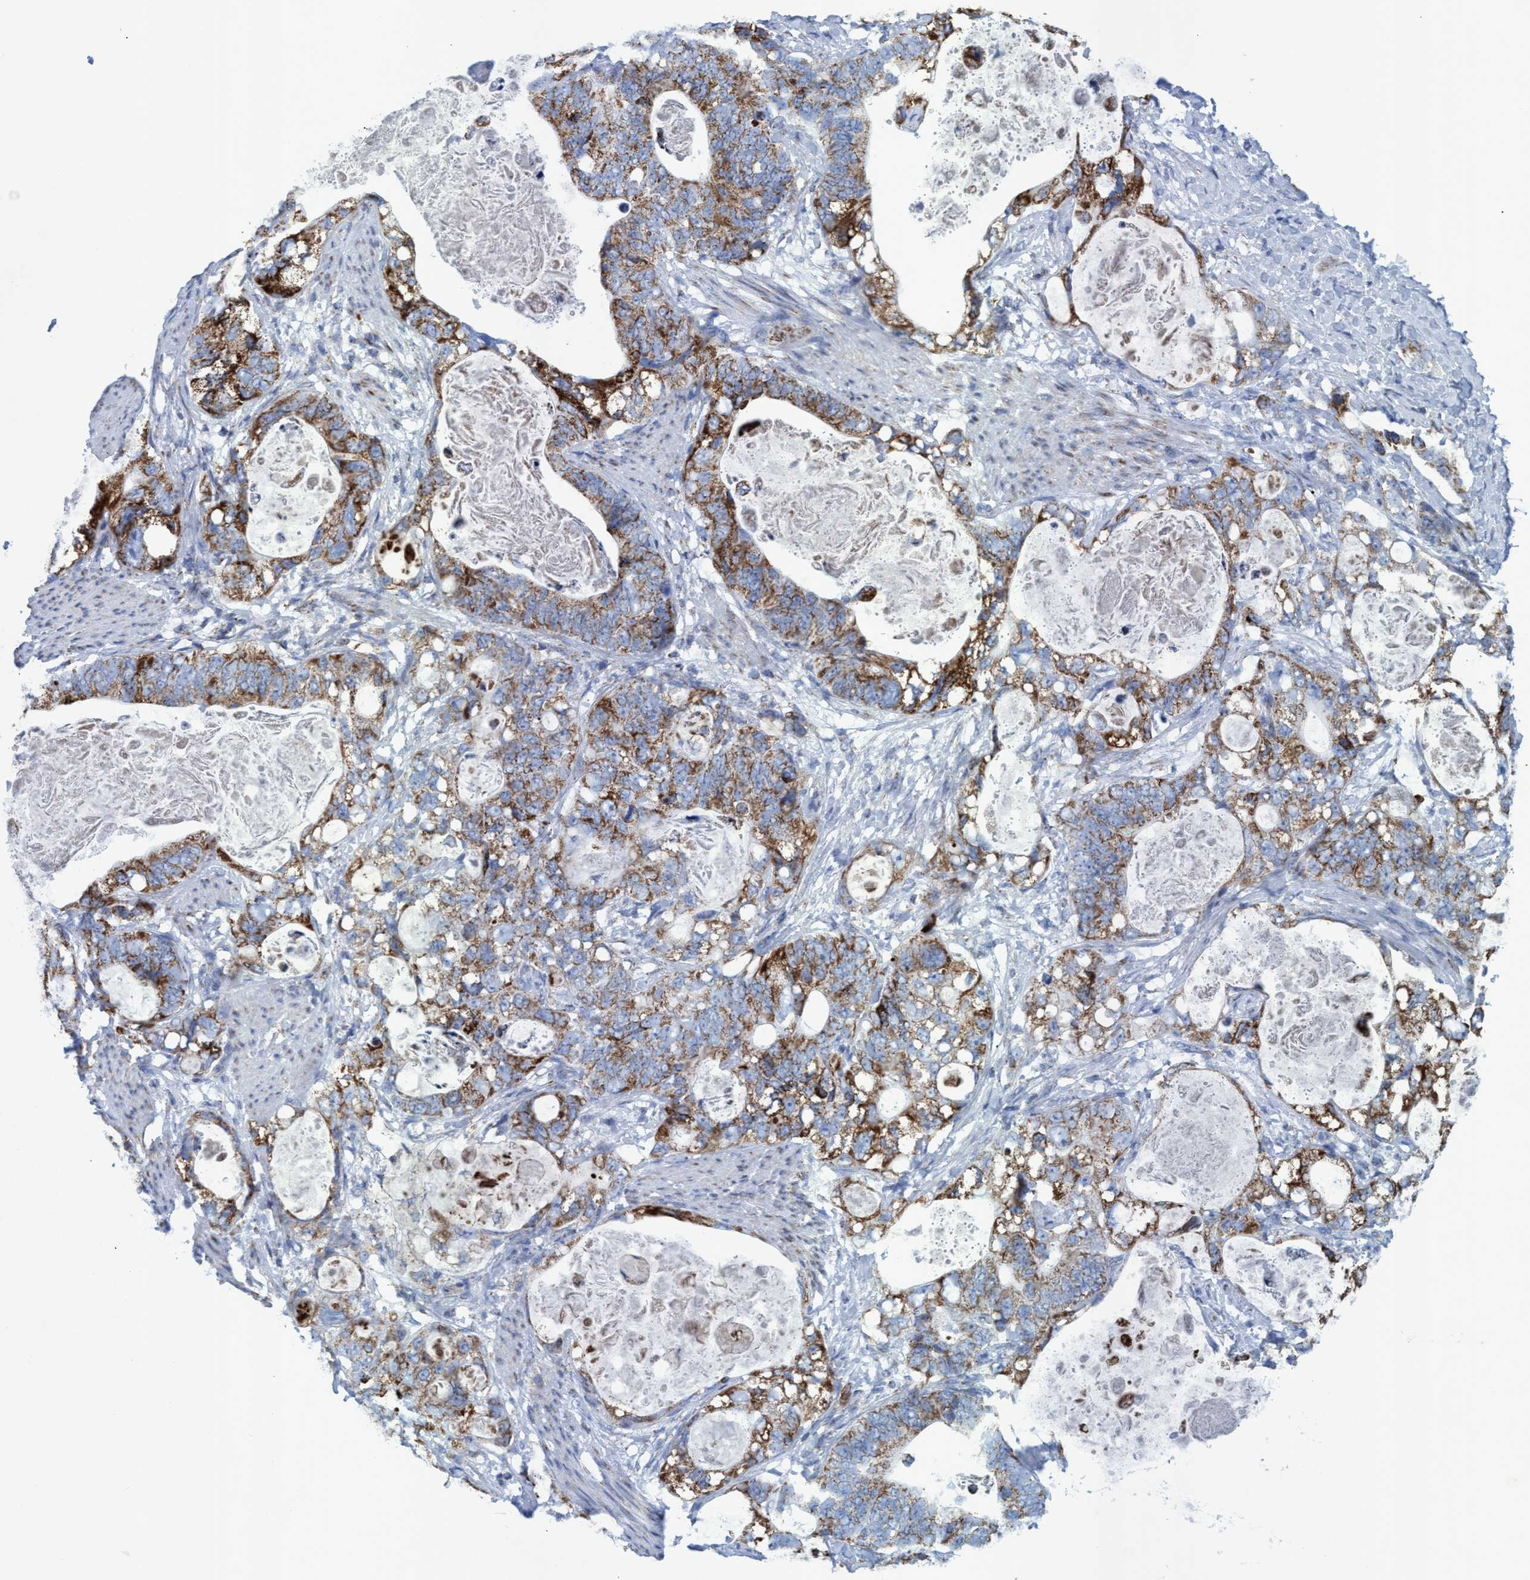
{"staining": {"intensity": "moderate", "quantity": ">75%", "location": "cytoplasmic/membranous"}, "tissue": "stomach cancer", "cell_type": "Tumor cells", "image_type": "cancer", "snomed": [{"axis": "morphology", "description": "Normal tissue, NOS"}, {"axis": "morphology", "description": "Adenocarcinoma, NOS"}, {"axis": "topography", "description": "Stomach"}], "caption": "Adenocarcinoma (stomach) stained for a protein shows moderate cytoplasmic/membranous positivity in tumor cells. (DAB = brown stain, brightfield microscopy at high magnification).", "gene": "GGA3", "patient": {"sex": "female", "age": 89}}